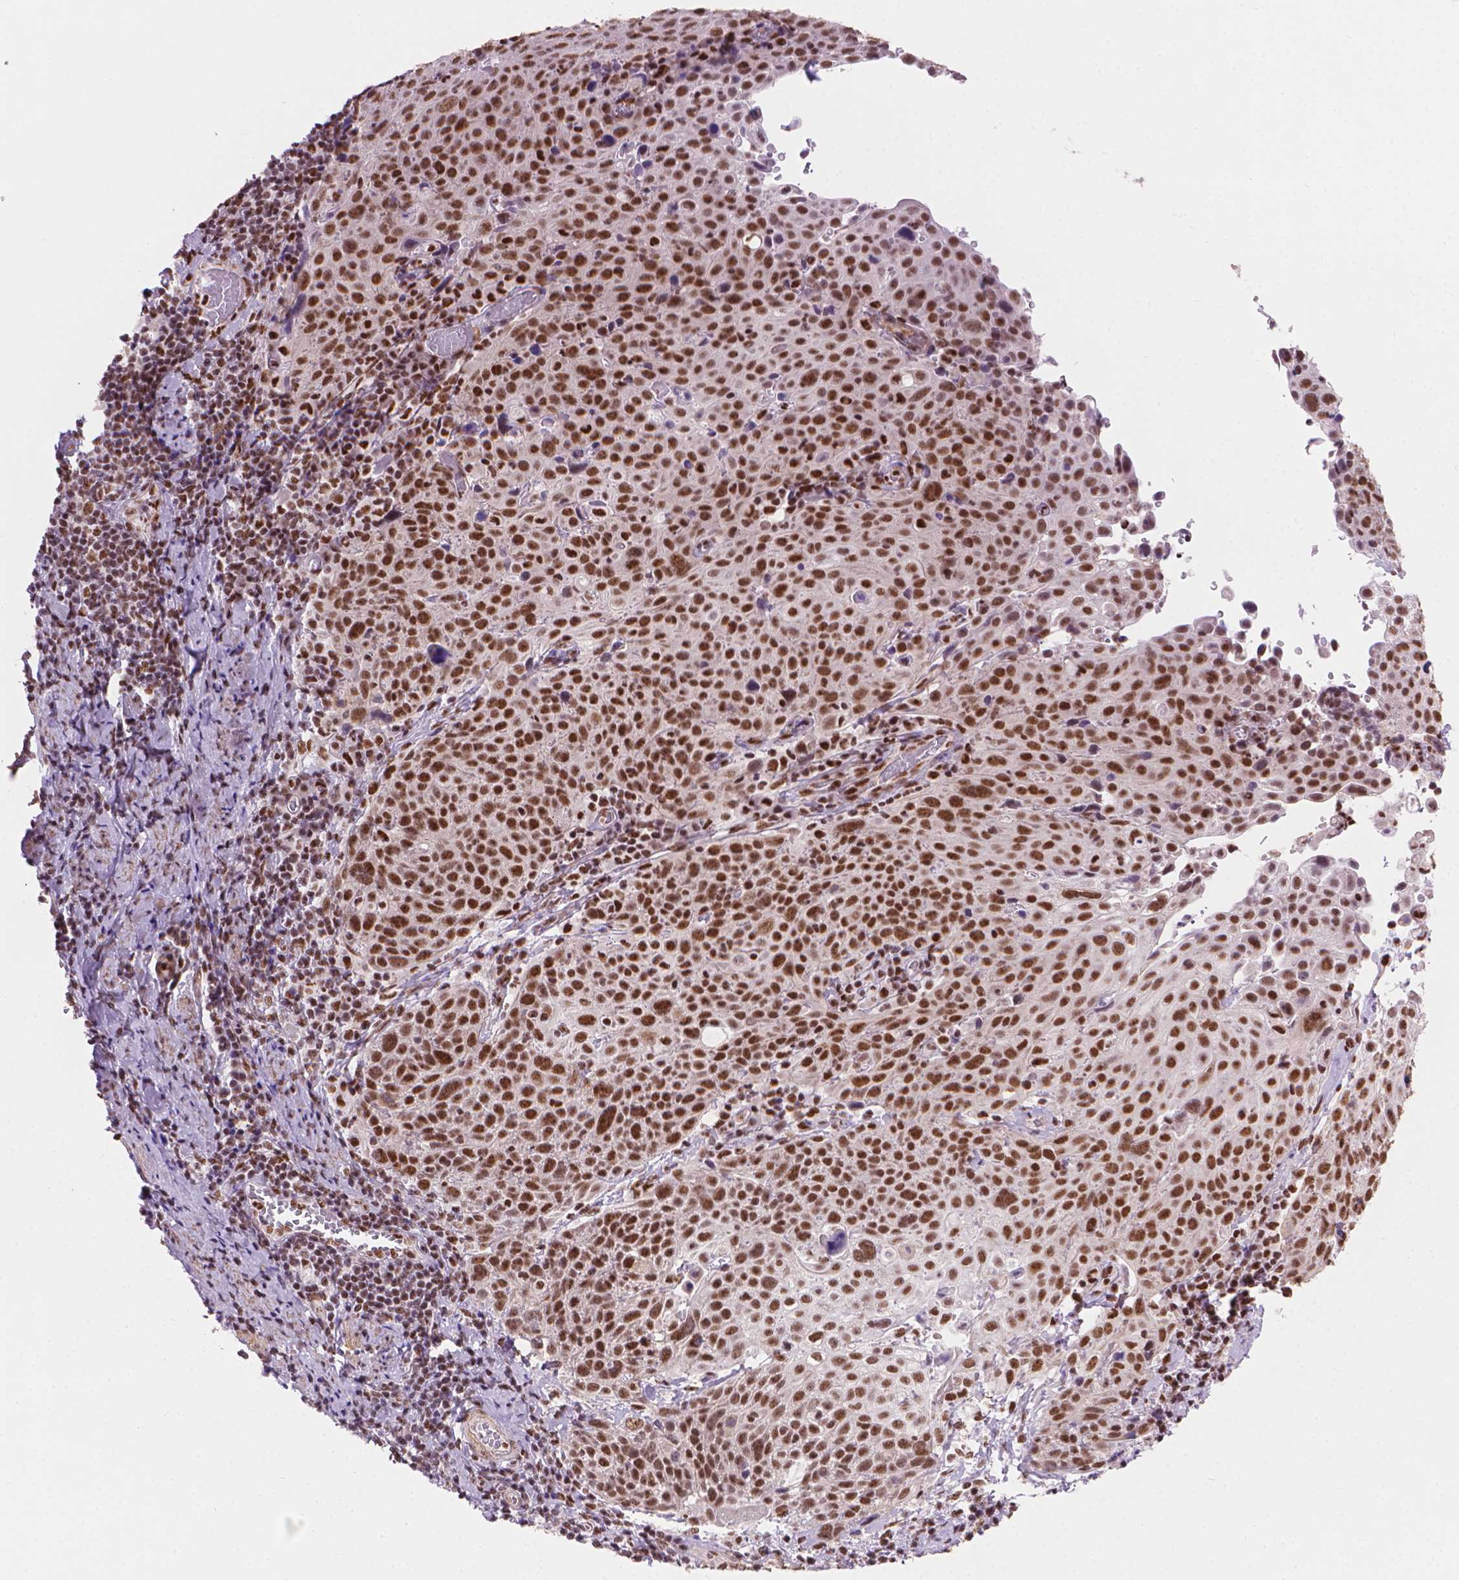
{"staining": {"intensity": "strong", "quantity": ">75%", "location": "nuclear"}, "tissue": "cervical cancer", "cell_type": "Tumor cells", "image_type": "cancer", "snomed": [{"axis": "morphology", "description": "Squamous cell carcinoma, NOS"}, {"axis": "topography", "description": "Cervix"}], "caption": "The micrograph shows a brown stain indicating the presence of a protein in the nuclear of tumor cells in cervical squamous cell carcinoma. The protein is stained brown, and the nuclei are stained in blue (DAB (3,3'-diaminobenzidine) IHC with brightfield microscopy, high magnification).", "gene": "UBN1", "patient": {"sex": "female", "age": 61}}